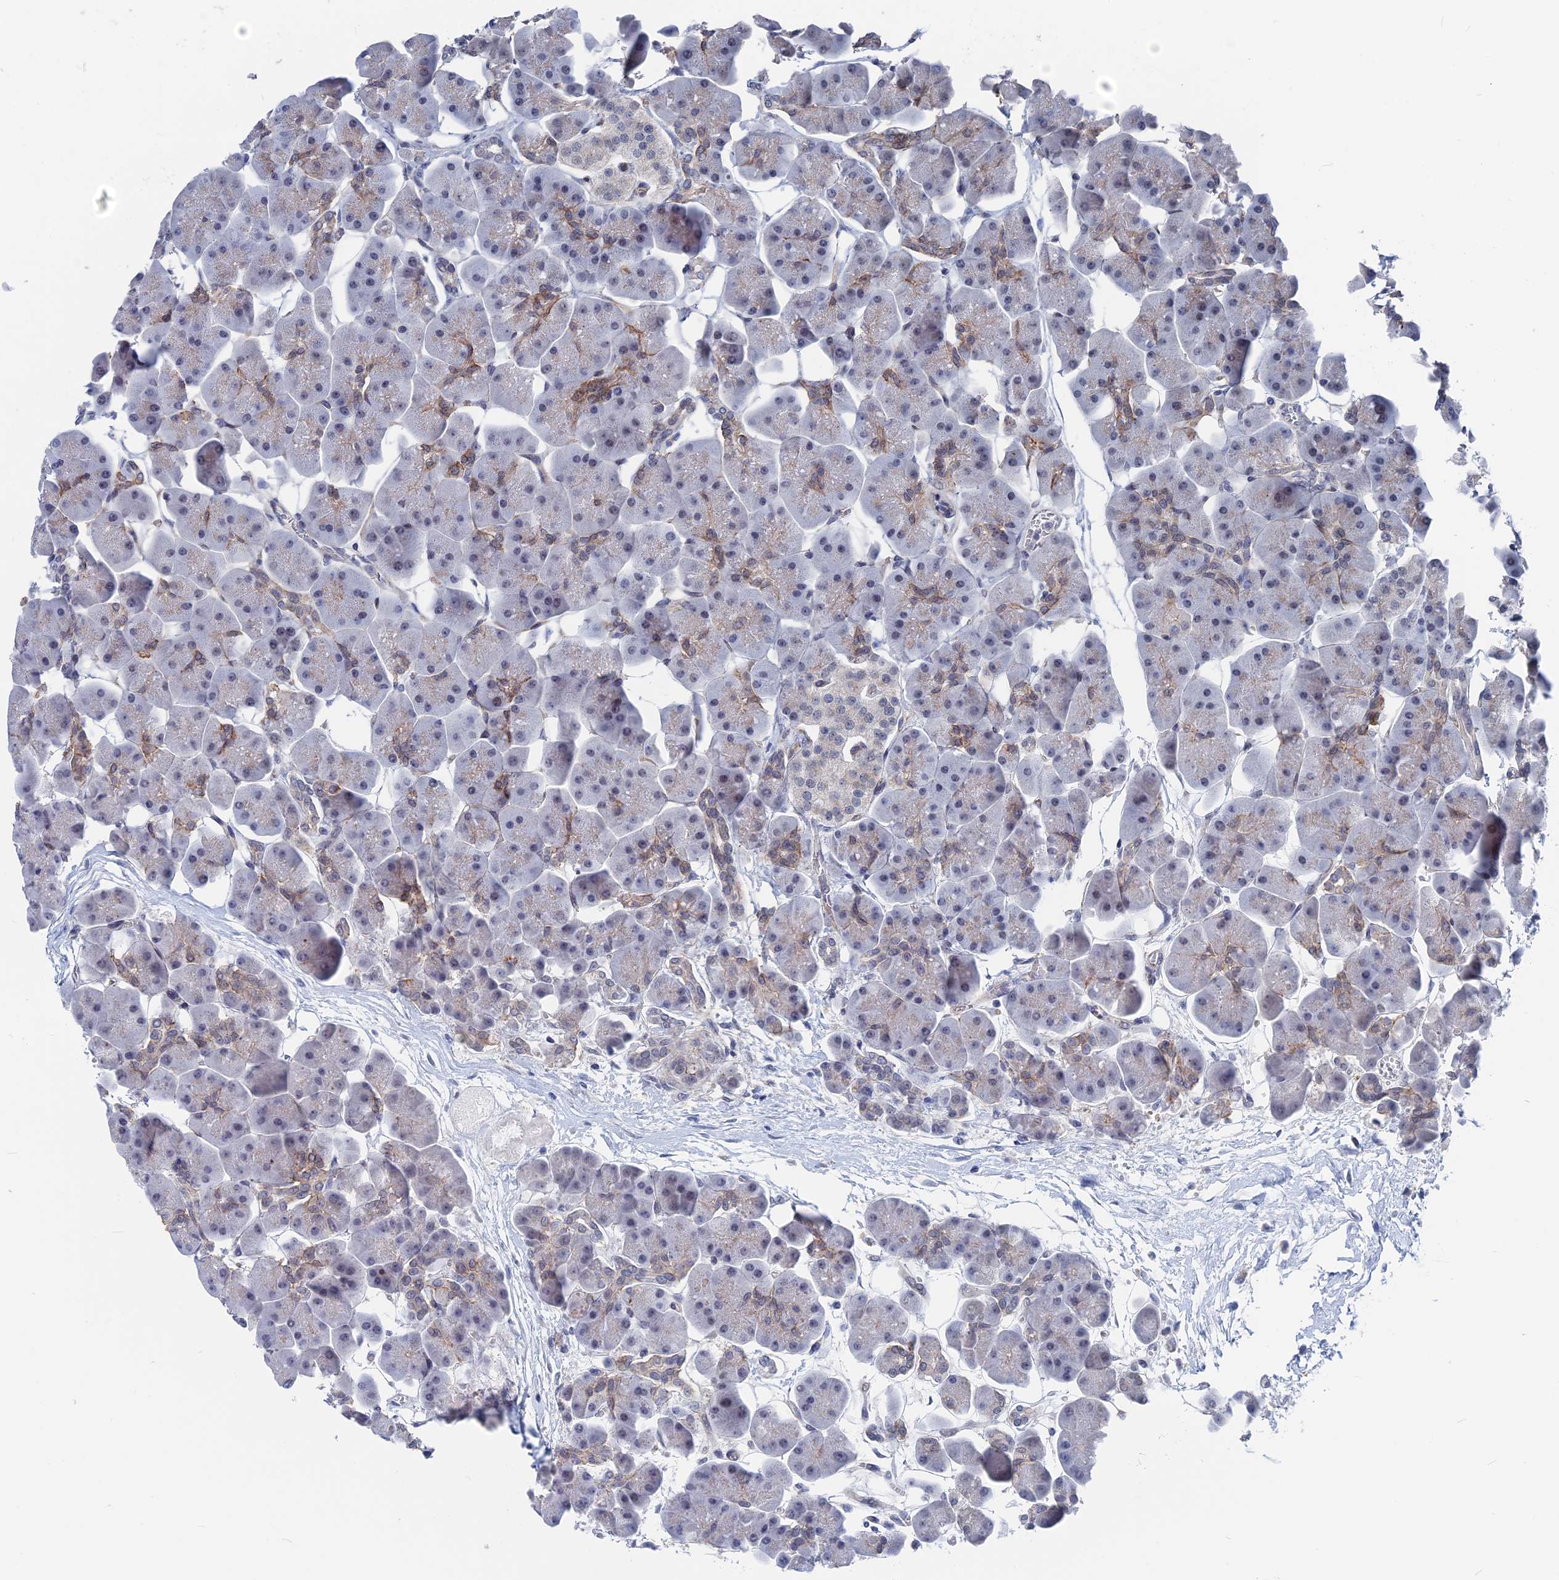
{"staining": {"intensity": "weak", "quantity": "25%-75%", "location": "cytoplasmic/membranous"}, "tissue": "pancreas", "cell_type": "Exocrine glandular cells", "image_type": "normal", "snomed": [{"axis": "morphology", "description": "Normal tissue, NOS"}, {"axis": "topography", "description": "Pancreas"}], "caption": "Weak cytoplasmic/membranous positivity for a protein is seen in approximately 25%-75% of exocrine glandular cells of normal pancreas using immunohistochemistry.", "gene": "MARCHF3", "patient": {"sex": "male", "age": 66}}